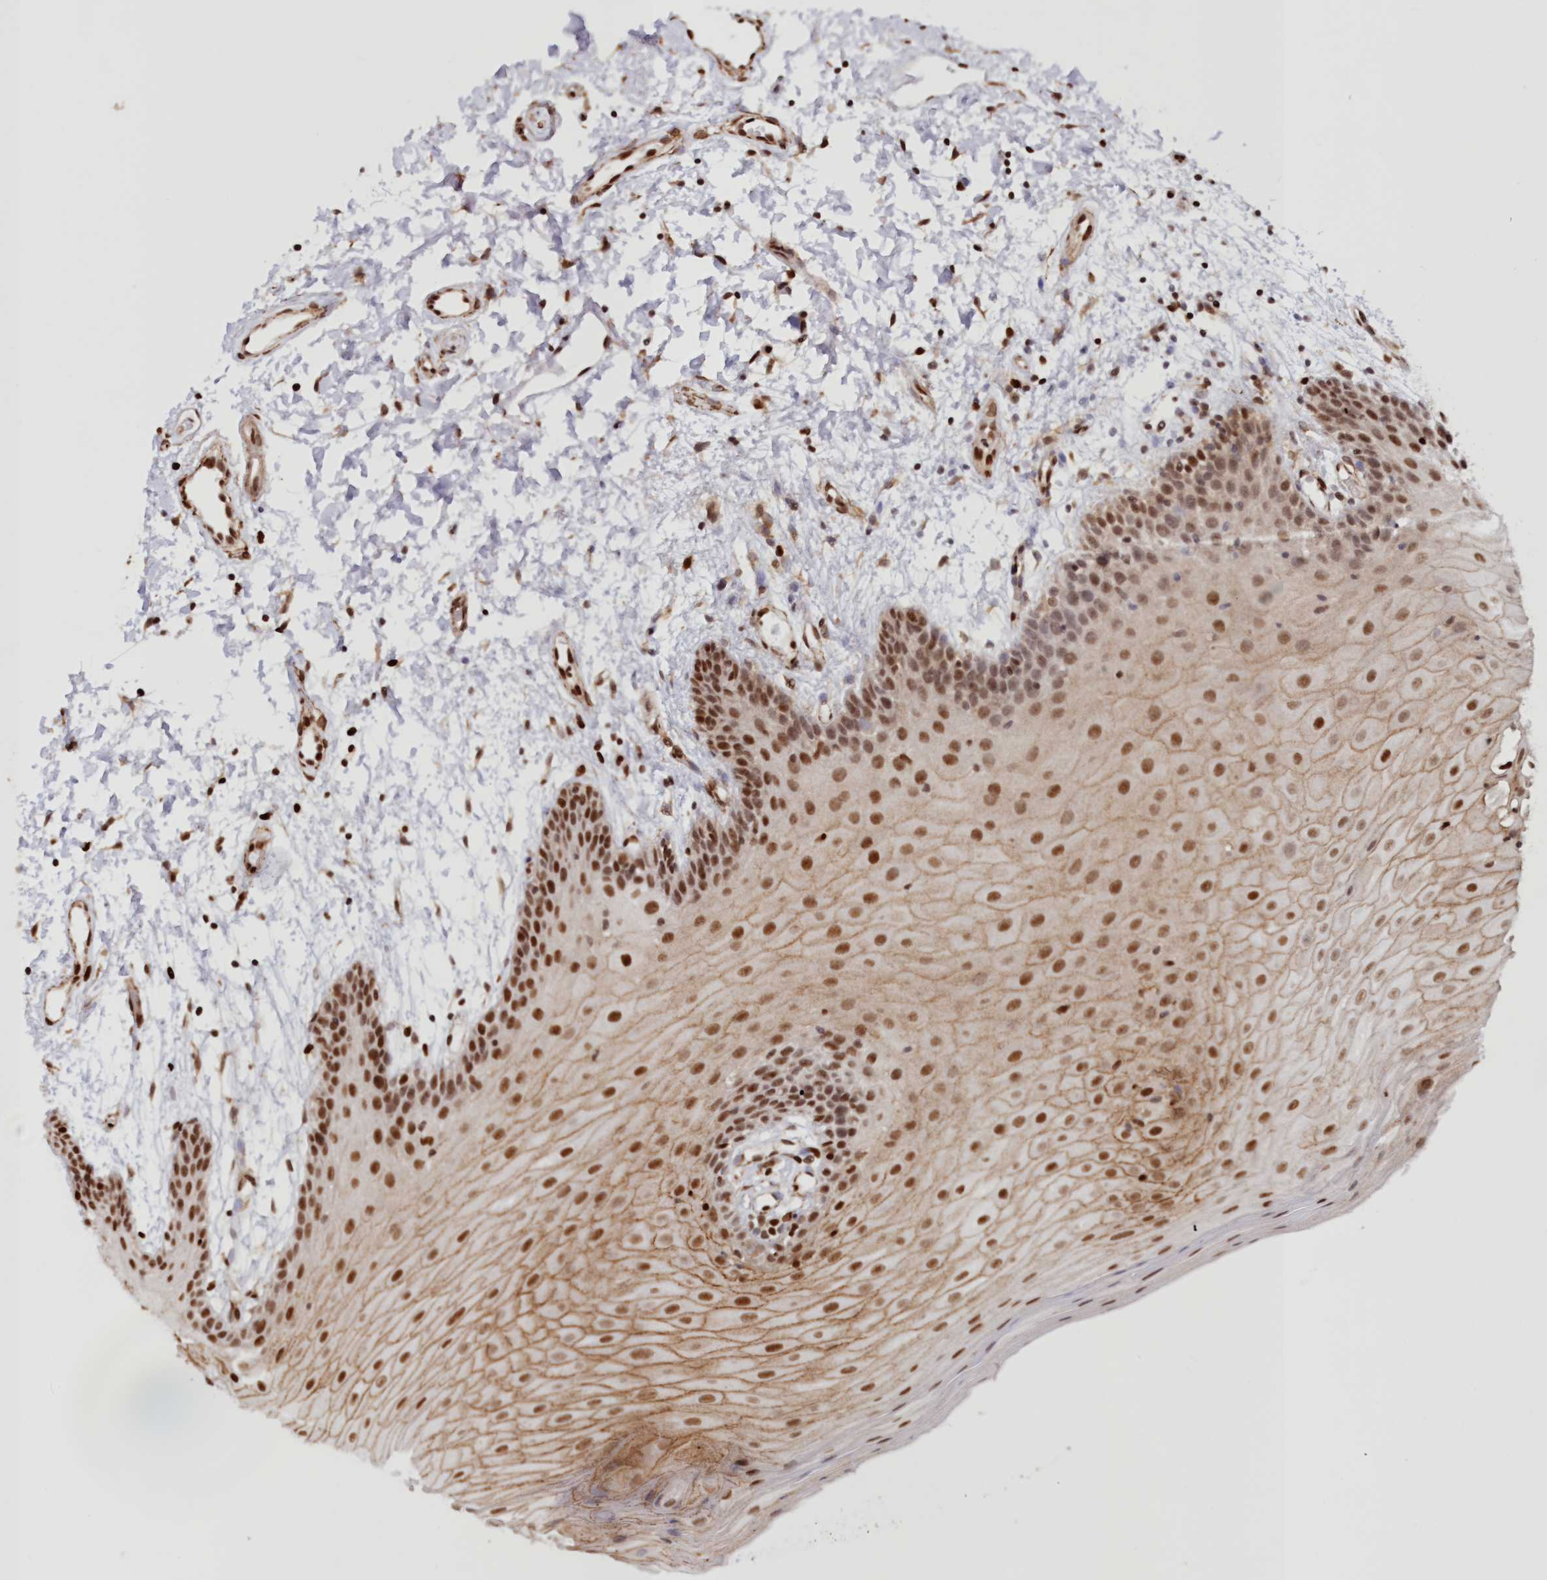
{"staining": {"intensity": "strong", "quantity": ">75%", "location": "nuclear"}, "tissue": "oral mucosa", "cell_type": "Squamous epithelial cells", "image_type": "normal", "snomed": [{"axis": "morphology", "description": "Normal tissue, NOS"}, {"axis": "topography", "description": "Skeletal muscle"}, {"axis": "topography", "description": "Oral tissue"}, {"axis": "topography", "description": "Salivary gland"}, {"axis": "topography", "description": "Peripheral nerve tissue"}], "caption": "Immunohistochemical staining of benign human oral mucosa displays high levels of strong nuclear expression in about >75% of squamous epithelial cells. (DAB IHC, brown staining for protein, blue staining for nuclei).", "gene": "POLR2B", "patient": {"sex": "male", "age": 54}}